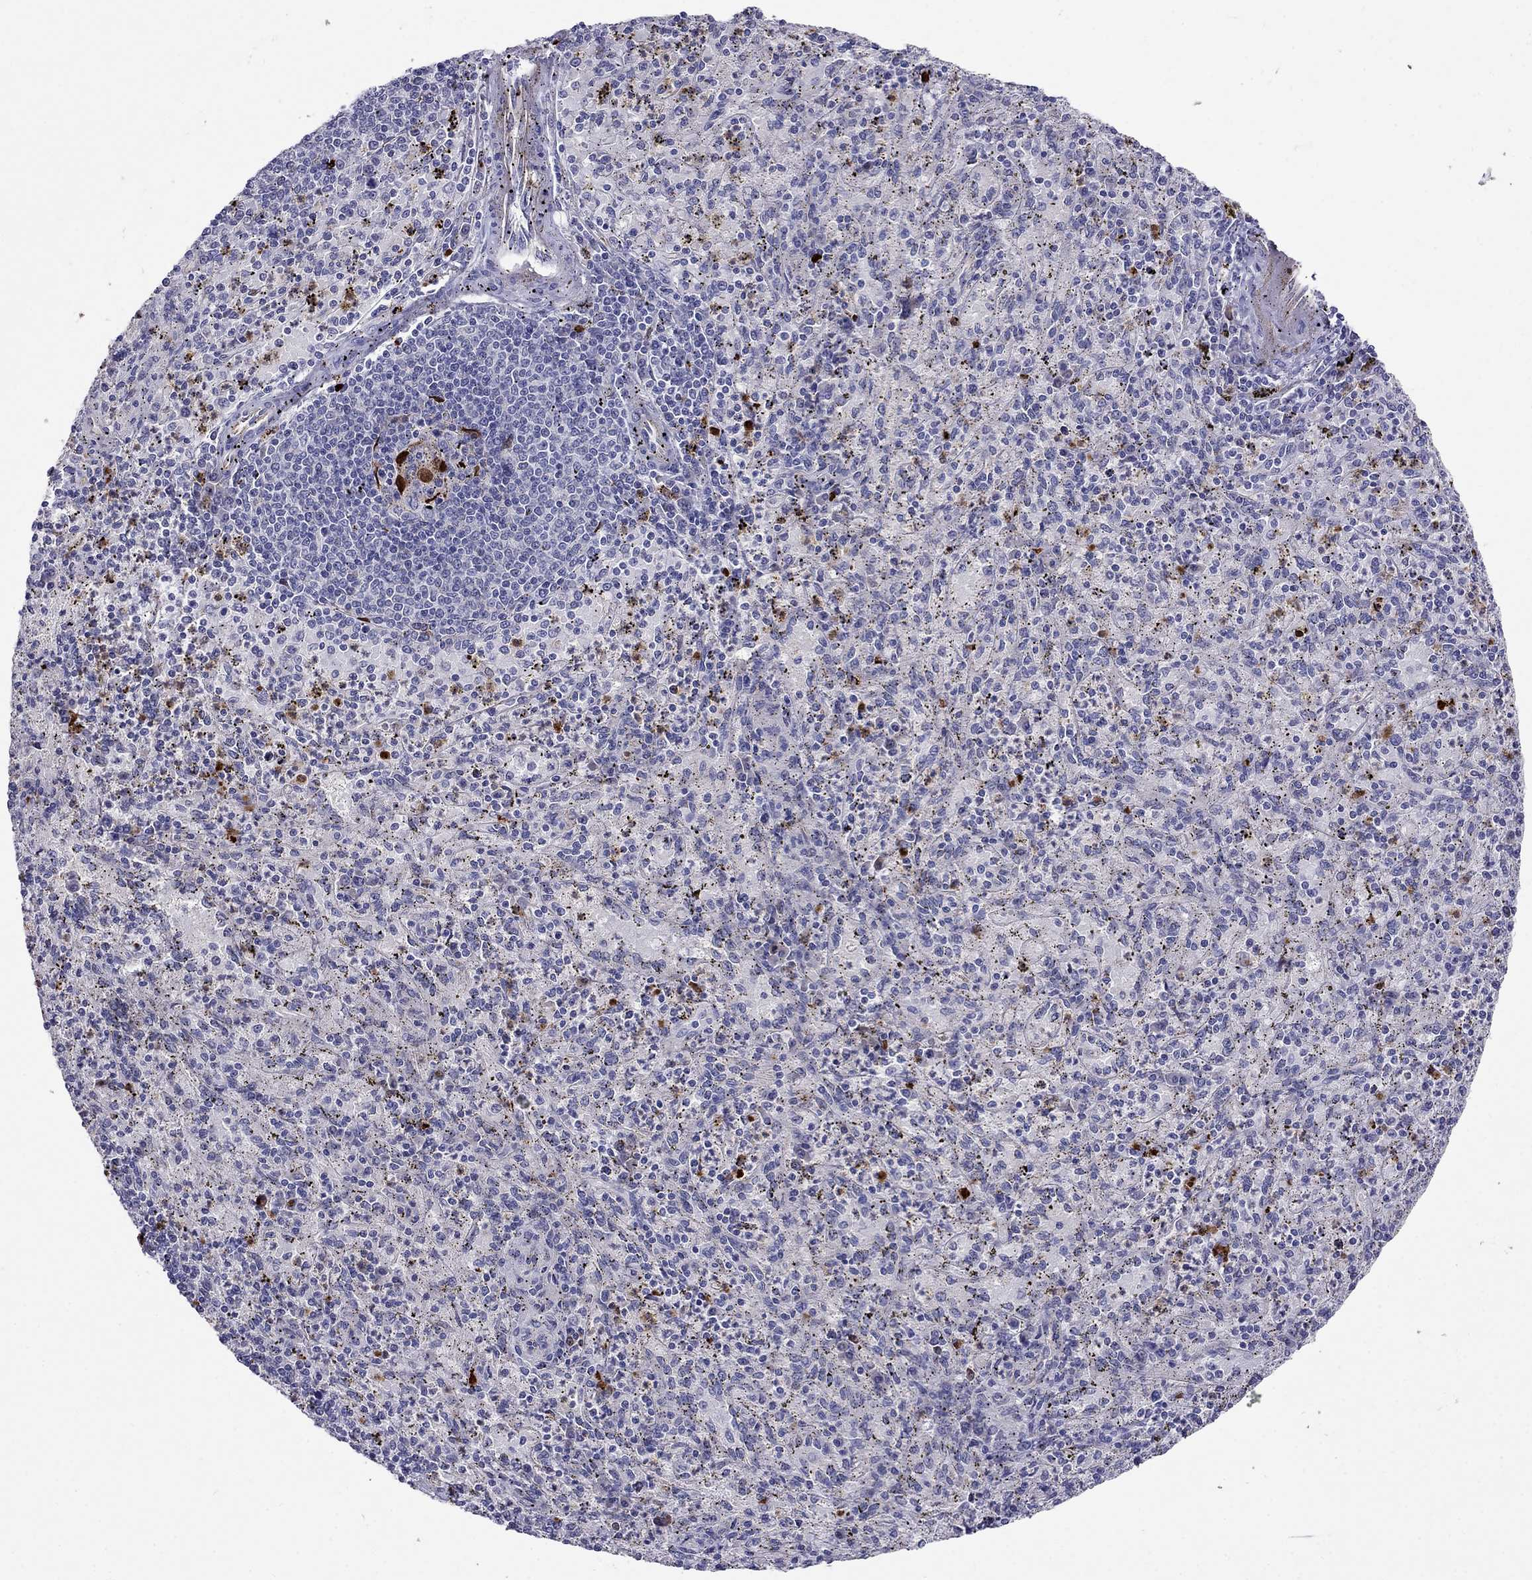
{"staining": {"intensity": "strong", "quantity": "<25%", "location": "cytoplasmic/membranous"}, "tissue": "spleen", "cell_type": "Cells in red pulp", "image_type": "normal", "snomed": [{"axis": "morphology", "description": "Normal tissue, NOS"}, {"axis": "topography", "description": "Spleen"}], "caption": "Immunohistochemistry of benign human spleen exhibits medium levels of strong cytoplasmic/membranous expression in about <25% of cells in red pulp.", "gene": "SPINT4", "patient": {"sex": "male", "age": 60}}